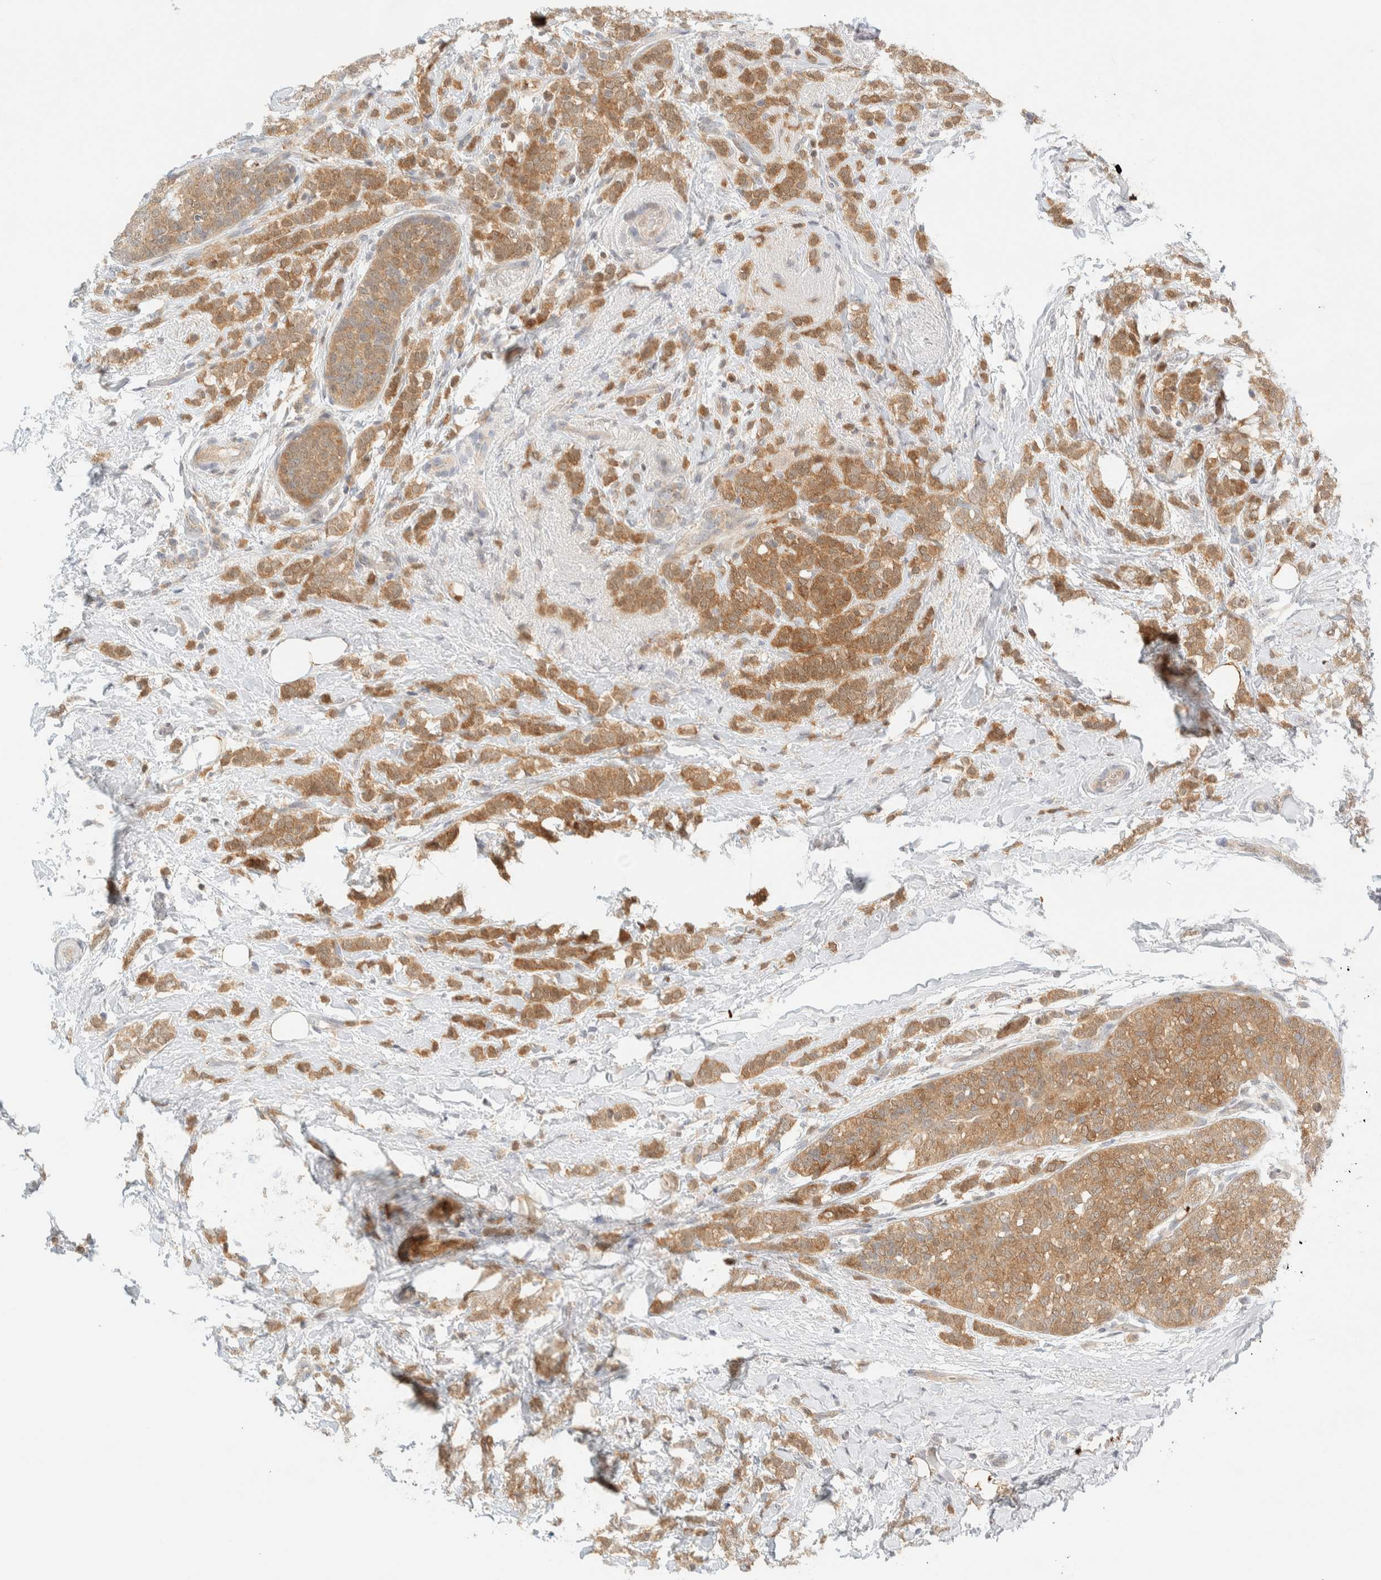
{"staining": {"intensity": "moderate", "quantity": ">75%", "location": "cytoplasmic/membranous"}, "tissue": "breast cancer", "cell_type": "Tumor cells", "image_type": "cancer", "snomed": [{"axis": "morphology", "description": "Lobular carcinoma"}, {"axis": "topography", "description": "Breast"}], "caption": "Protein expression analysis of breast lobular carcinoma displays moderate cytoplasmic/membranous positivity in approximately >75% of tumor cells.", "gene": "PCYT2", "patient": {"sex": "female", "age": 50}}